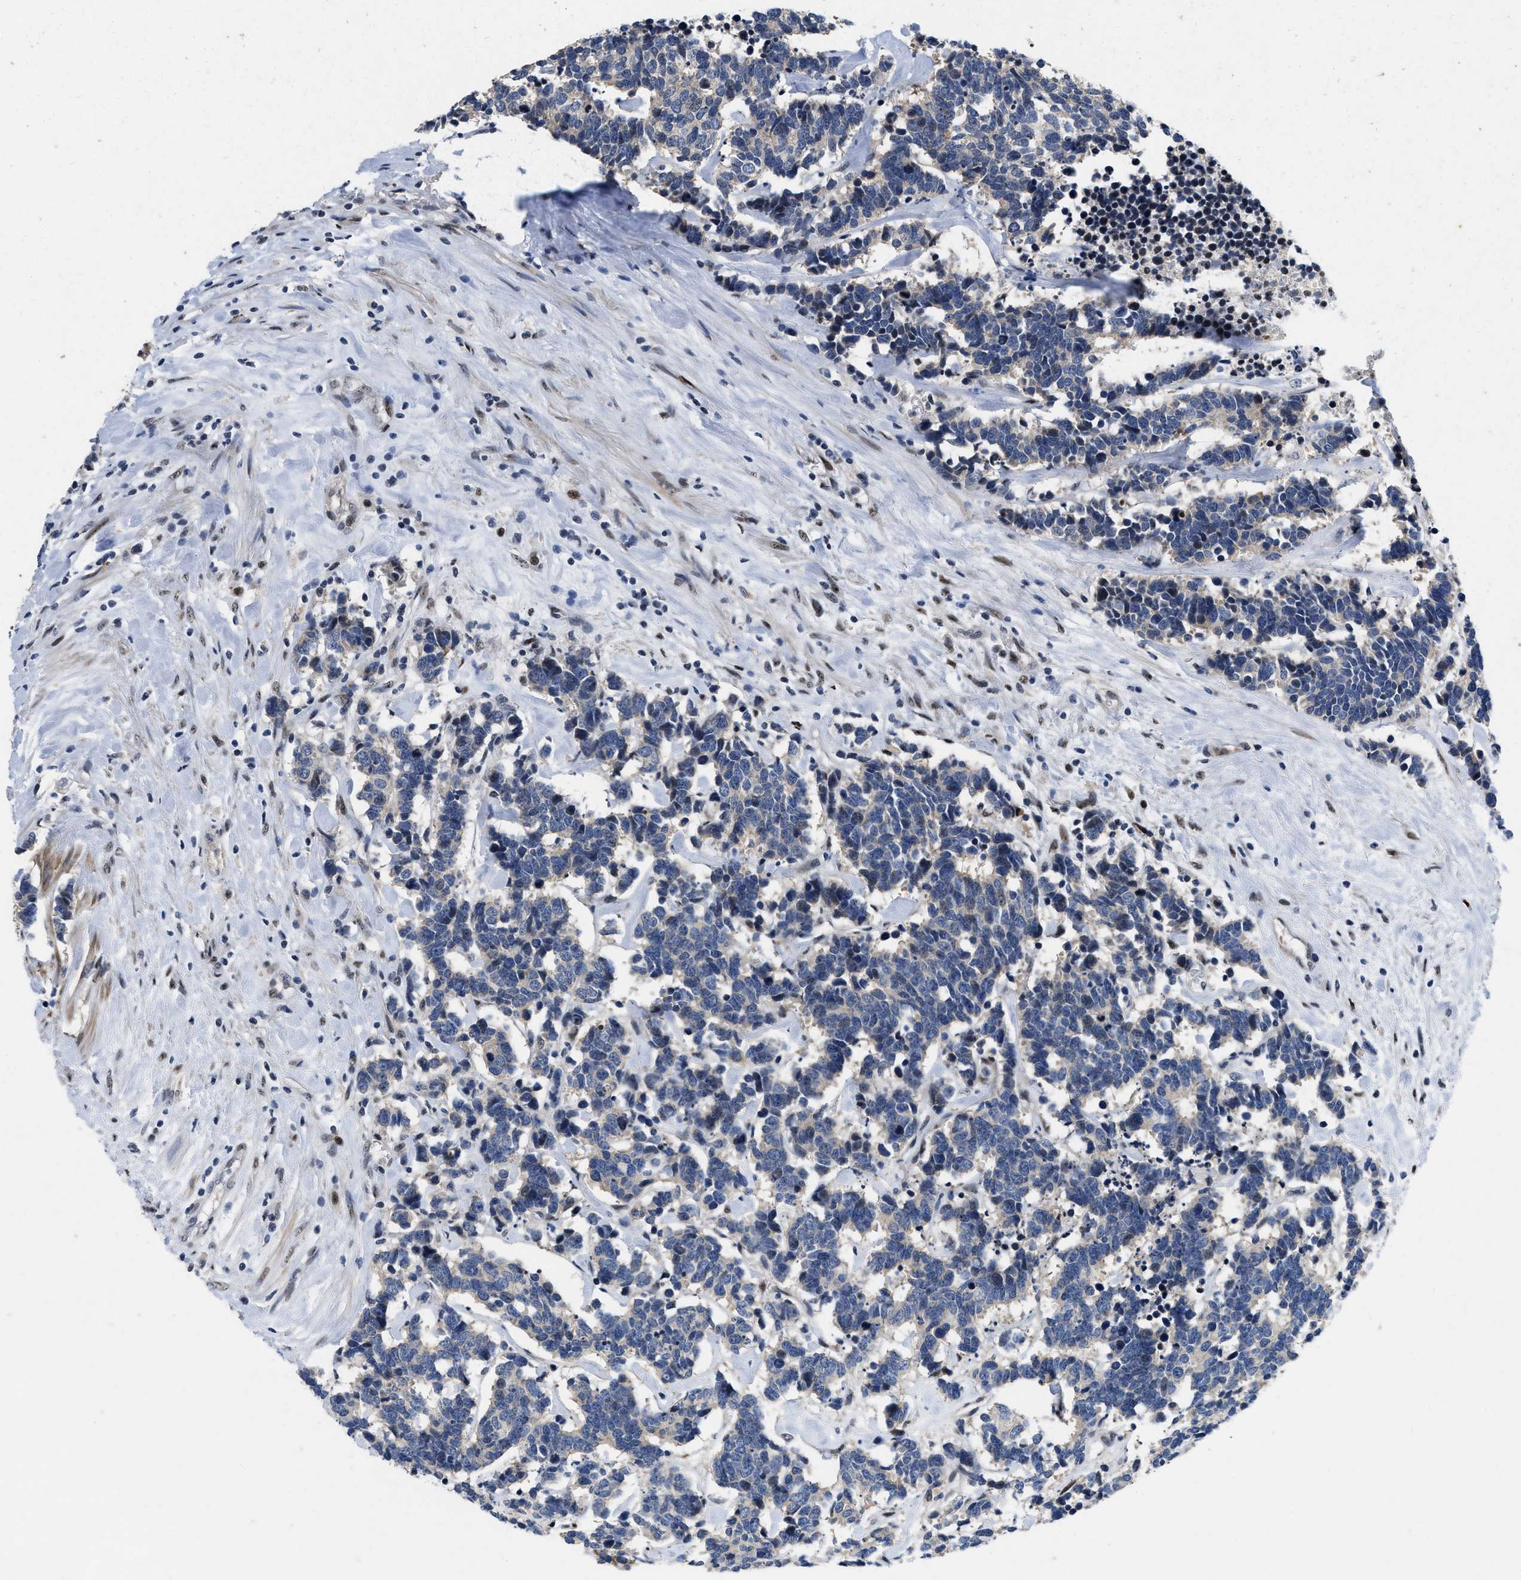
{"staining": {"intensity": "negative", "quantity": "none", "location": "none"}, "tissue": "carcinoid", "cell_type": "Tumor cells", "image_type": "cancer", "snomed": [{"axis": "morphology", "description": "Carcinoma, NOS"}, {"axis": "morphology", "description": "Carcinoid, malignant, NOS"}, {"axis": "topography", "description": "Urinary bladder"}], "caption": "Histopathology image shows no significant protein expression in tumor cells of carcinoid.", "gene": "VIP", "patient": {"sex": "male", "age": 57}}